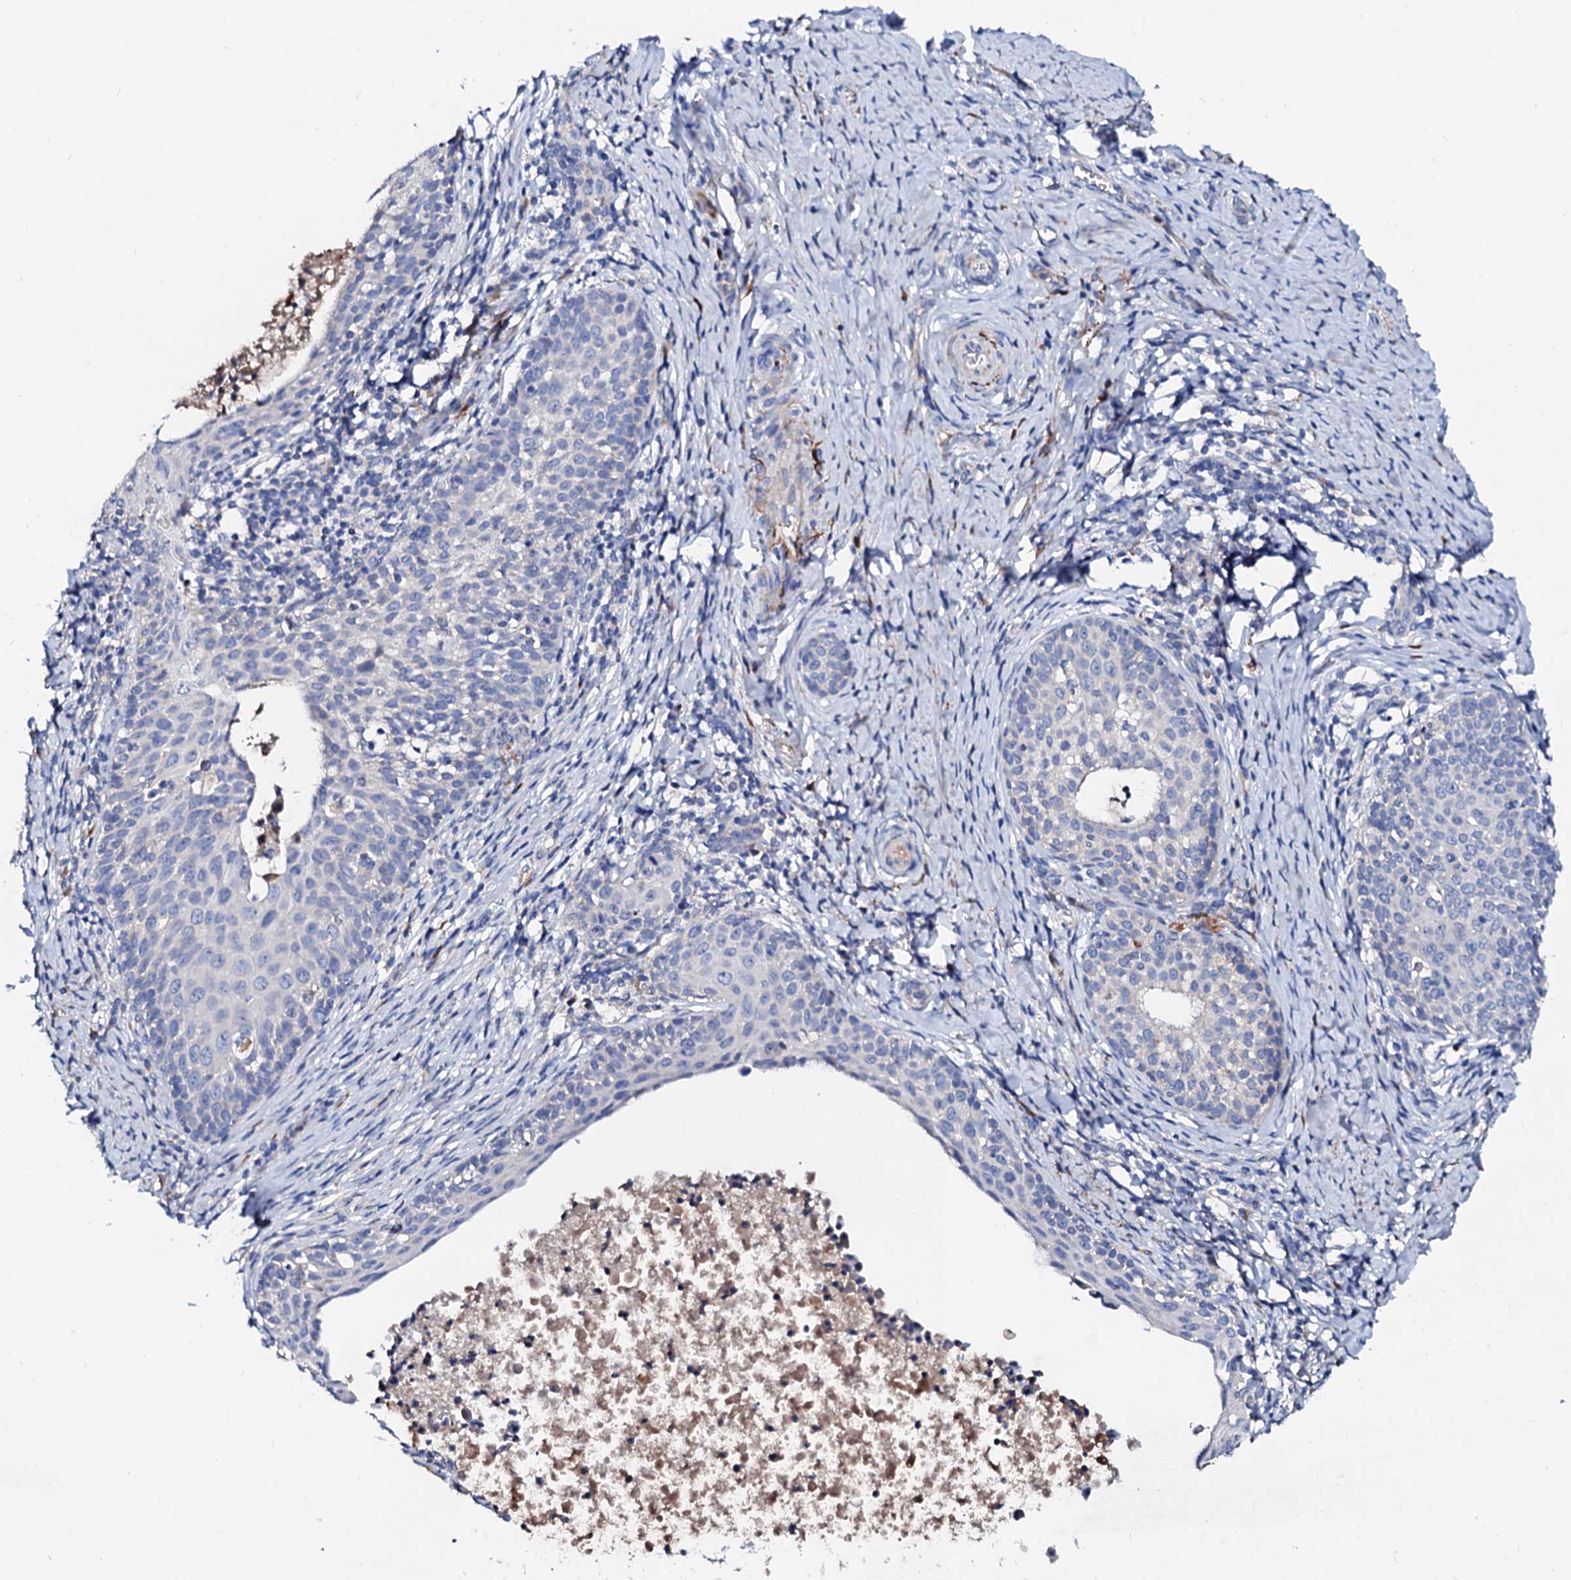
{"staining": {"intensity": "negative", "quantity": "none", "location": "none"}, "tissue": "cervical cancer", "cell_type": "Tumor cells", "image_type": "cancer", "snomed": [{"axis": "morphology", "description": "Squamous cell carcinoma, NOS"}, {"axis": "topography", "description": "Cervix"}], "caption": "DAB immunohistochemical staining of cervical cancer (squamous cell carcinoma) exhibits no significant positivity in tumor cells.", "gene": "SLC10A7", "patient": {"sex": "female", "age": 52}}